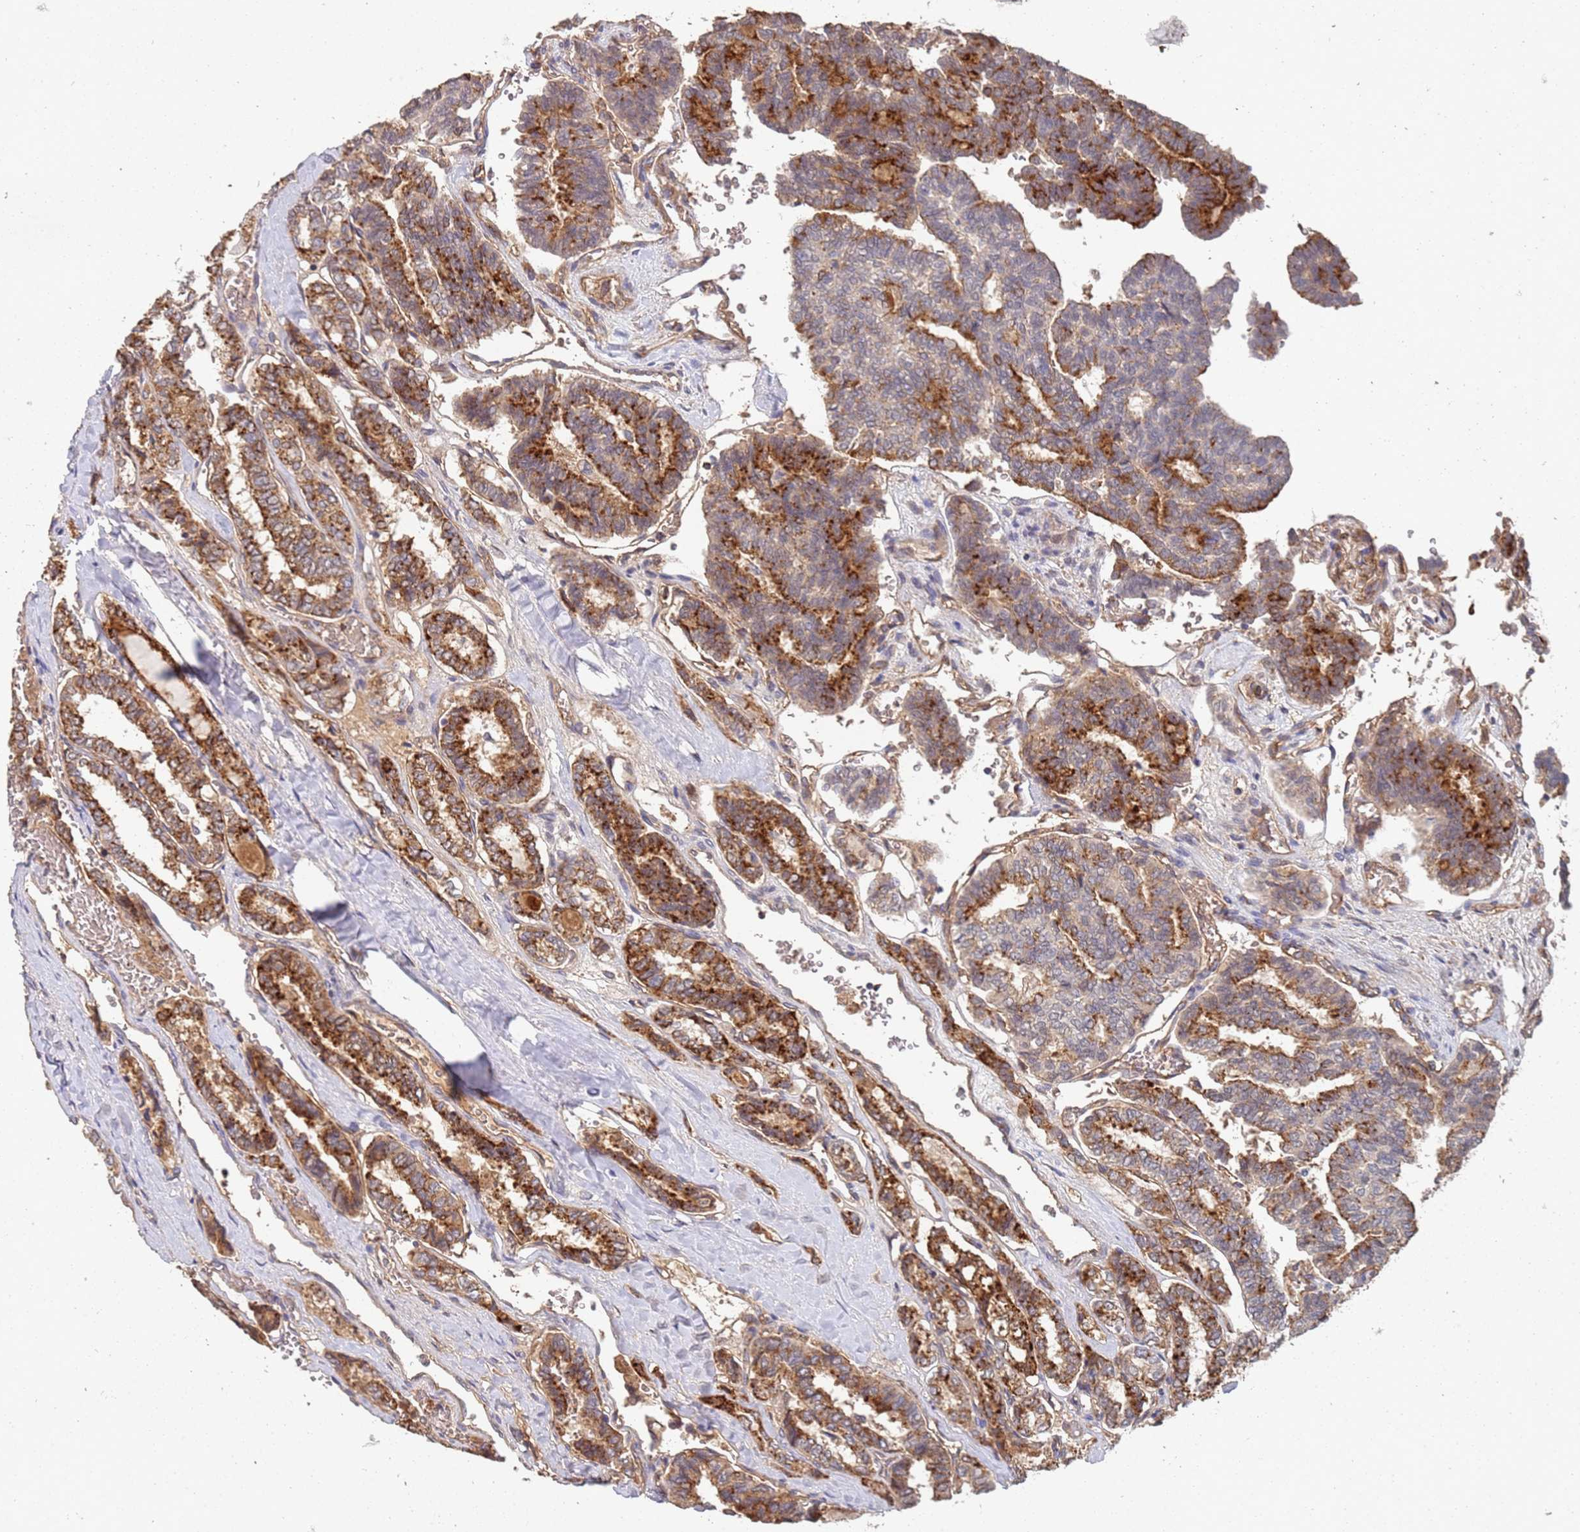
{"staining": {"intensity": "moderate", "quantity": ">75%", "location": "cytoplasmic/membranous"}, "tissue": "thyroid cancer", "cell_type": "Tumor cells", "image_type": "cancer", "snomed": [{"axis": "morphology", "description": "Papillary adenocarcinoma, NOS"}, {"axis": "topography", "description": "Thyroid gland"}], "caption": "Immunohistochemical staining of human thyroid cancer shows medium levels of moderate cytoplasmic/membranous protein expression in about >75% of tumor cells.", "gene": "ABCB6", "patient": {"sex": "female", "age": 35}}